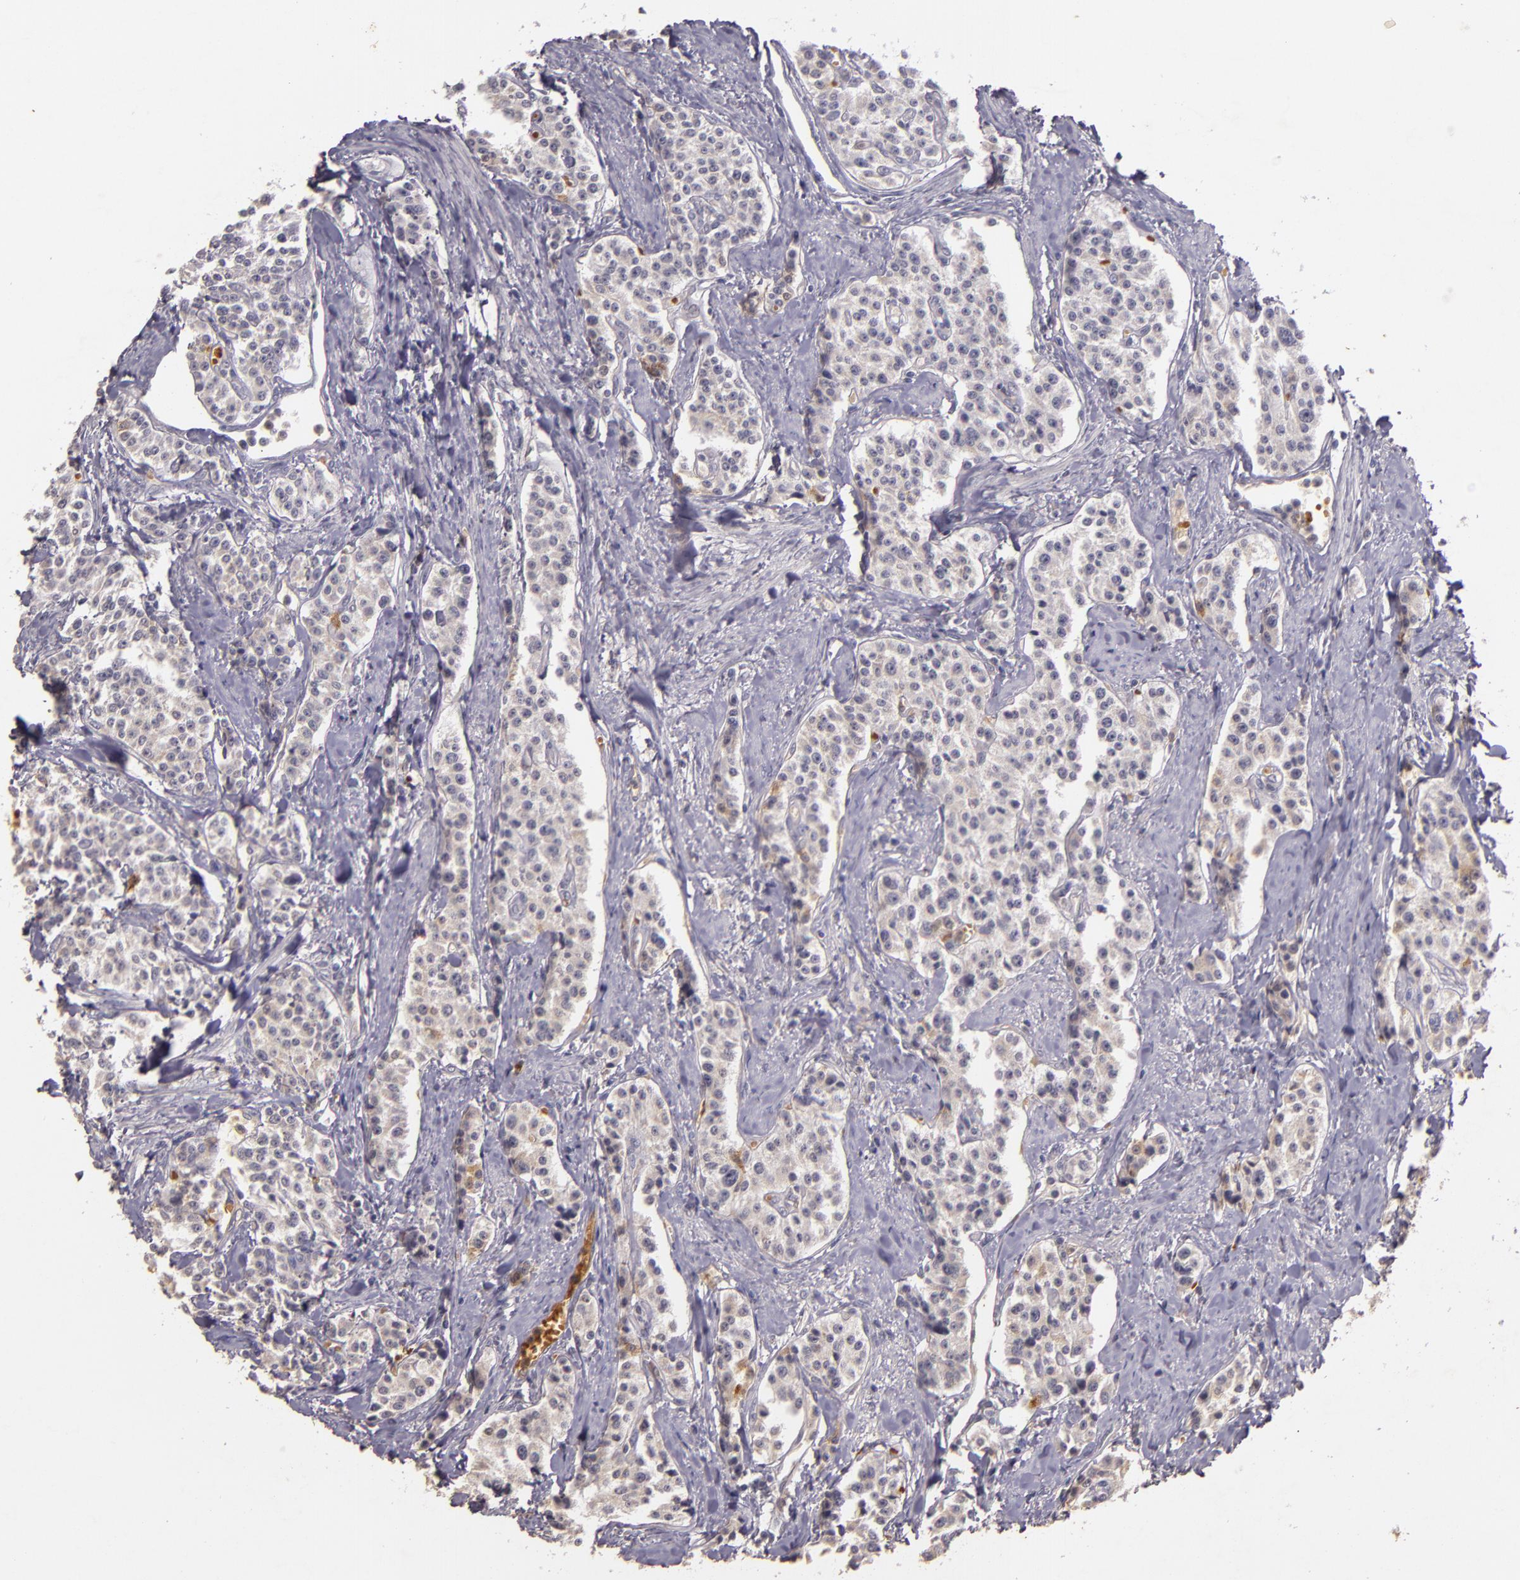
{"staining": {"intensity": "negative", "quantity": "none", "location": "none"}, "tissue": "carcinoid", "cell_type": "Tumor cells", "image_type": "cancer", "snomed": [{"axis": "morphology", "description": "Carcinoid, malignant, NOS"}, {"axis": "topography", "description": "Stomach"}], "caption": "High magnification brightfield microscopy of carcinoid stained with DAB (brown) and counterstained with hematoxylin (blue): tumor cells show no significant expression.", "gene": "TFF1", "patient": {"sex": "female", "age": 76}}